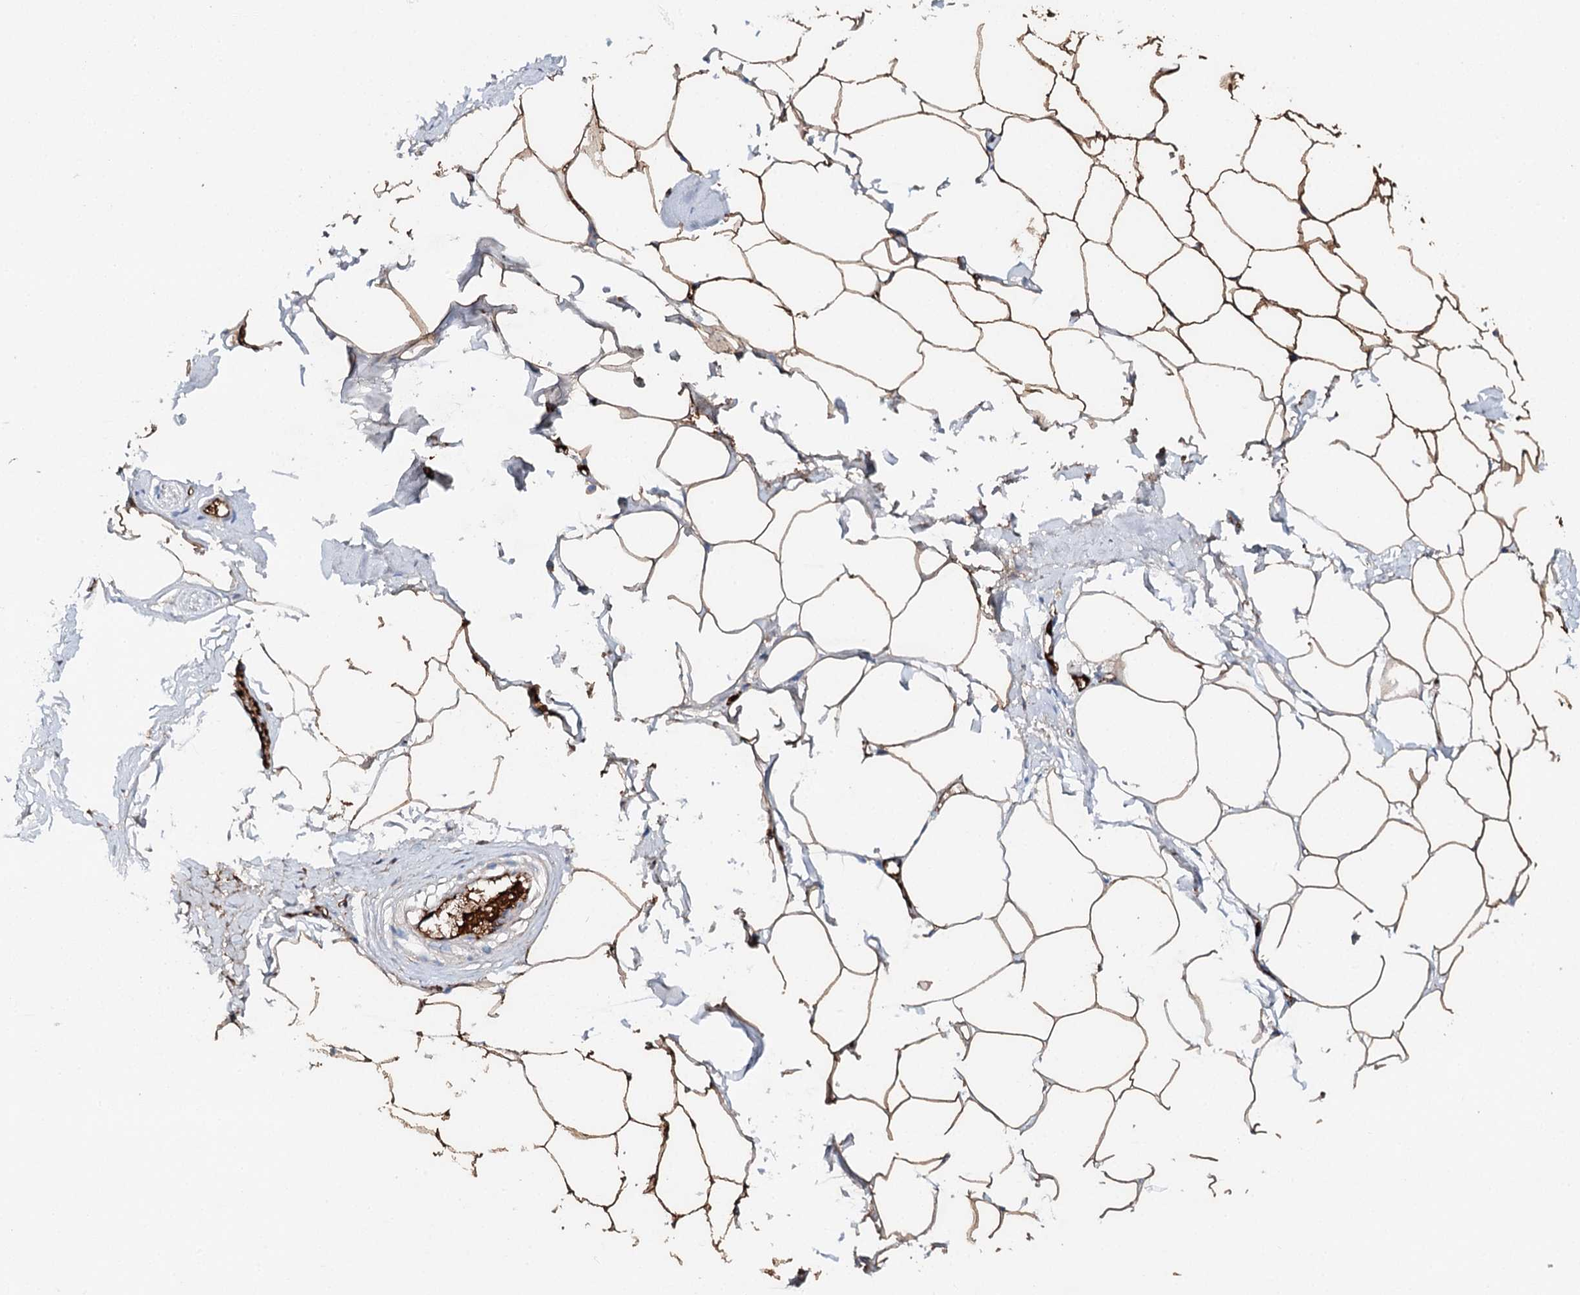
{"staining": {"intensity": "moderate", "quantity": "25%-75%", "location": "cytoplasmic/membranous"}, "tissue": "adipose tissue", "cell_type": "Adipocytes", "image_type": "normal", "snomed": [{"axis": "morphology", "description": "Normal tissue, NOS"}, {"axis": "morphology", "description": "Adenocarcinoma, Low grade"}, {"axis": "topography", "description": "Prostate"}, {"axis": "topography", "description": "Peripheral nerve tissue"}], "caption": "This is an image of immunohistochemistry staining of normal adipose tissue, which shows moderate staining in the cytoplasmic/membranous of adipocytes.", "gene": "ALKBH8", "patient": {"sex": "male", "age": 63}}